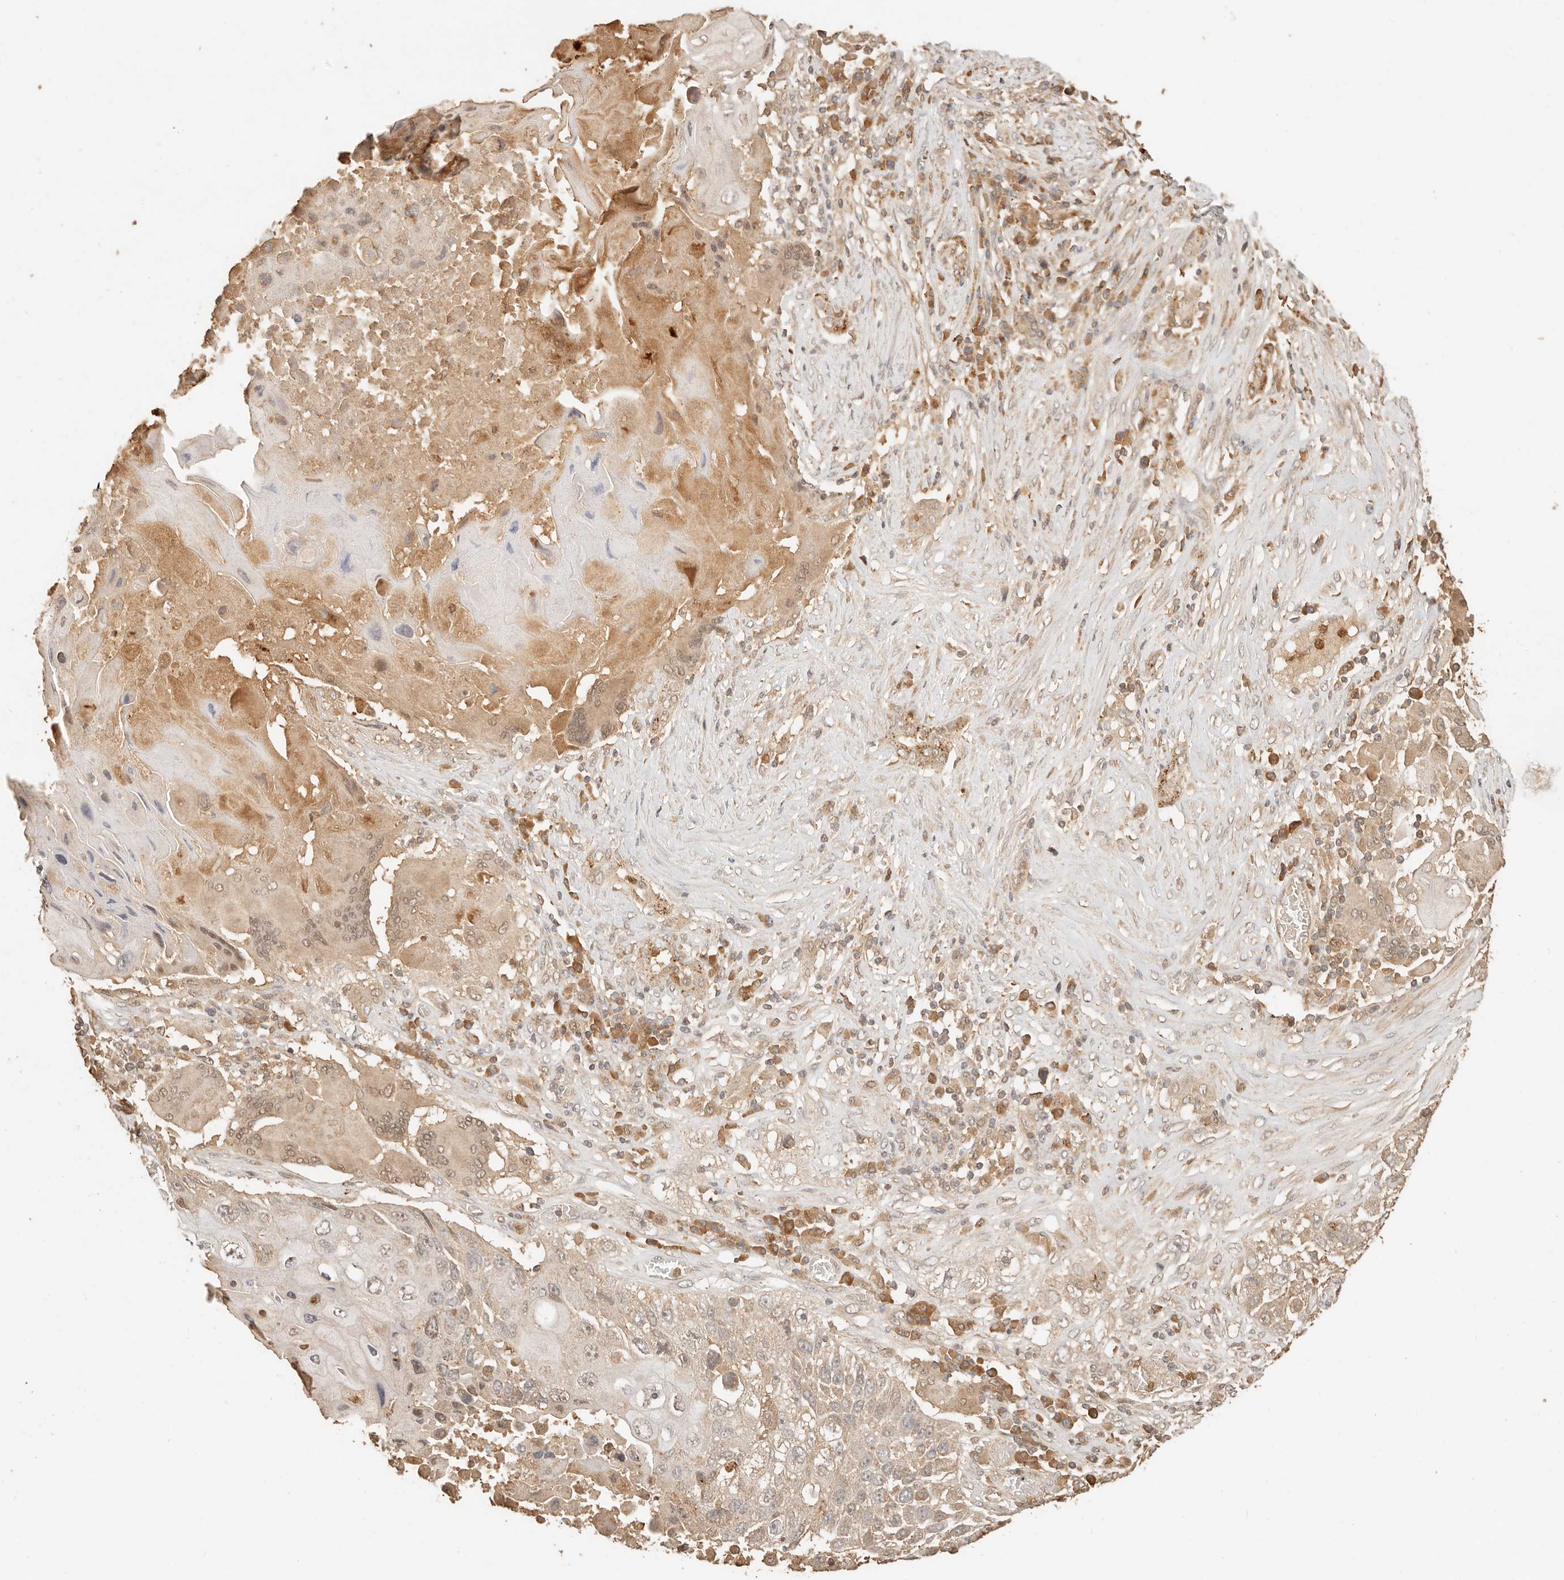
{"staining": {"intensity": "weak", "quantity": "25%-75%", "location": "cytoplasmic/membranous,nuclear"}, "tissue": "lung cancer", "cell_type": "Tumor cells", "image_type": "cancer", "snomed": [{"axis": "morphology", "description": "Squamous cell carcinoma, NOS"}, {"axis": "topography", "description": "Lung"}], "caption": "This is an image of IHC staining of squamous cell carcinoma (lung), which shows weak positivity in the cytoplasmic/membranous and nuclear of tumor cells.", "gene": "INTS11", "patient": {"sex": "male", "age": 61}}